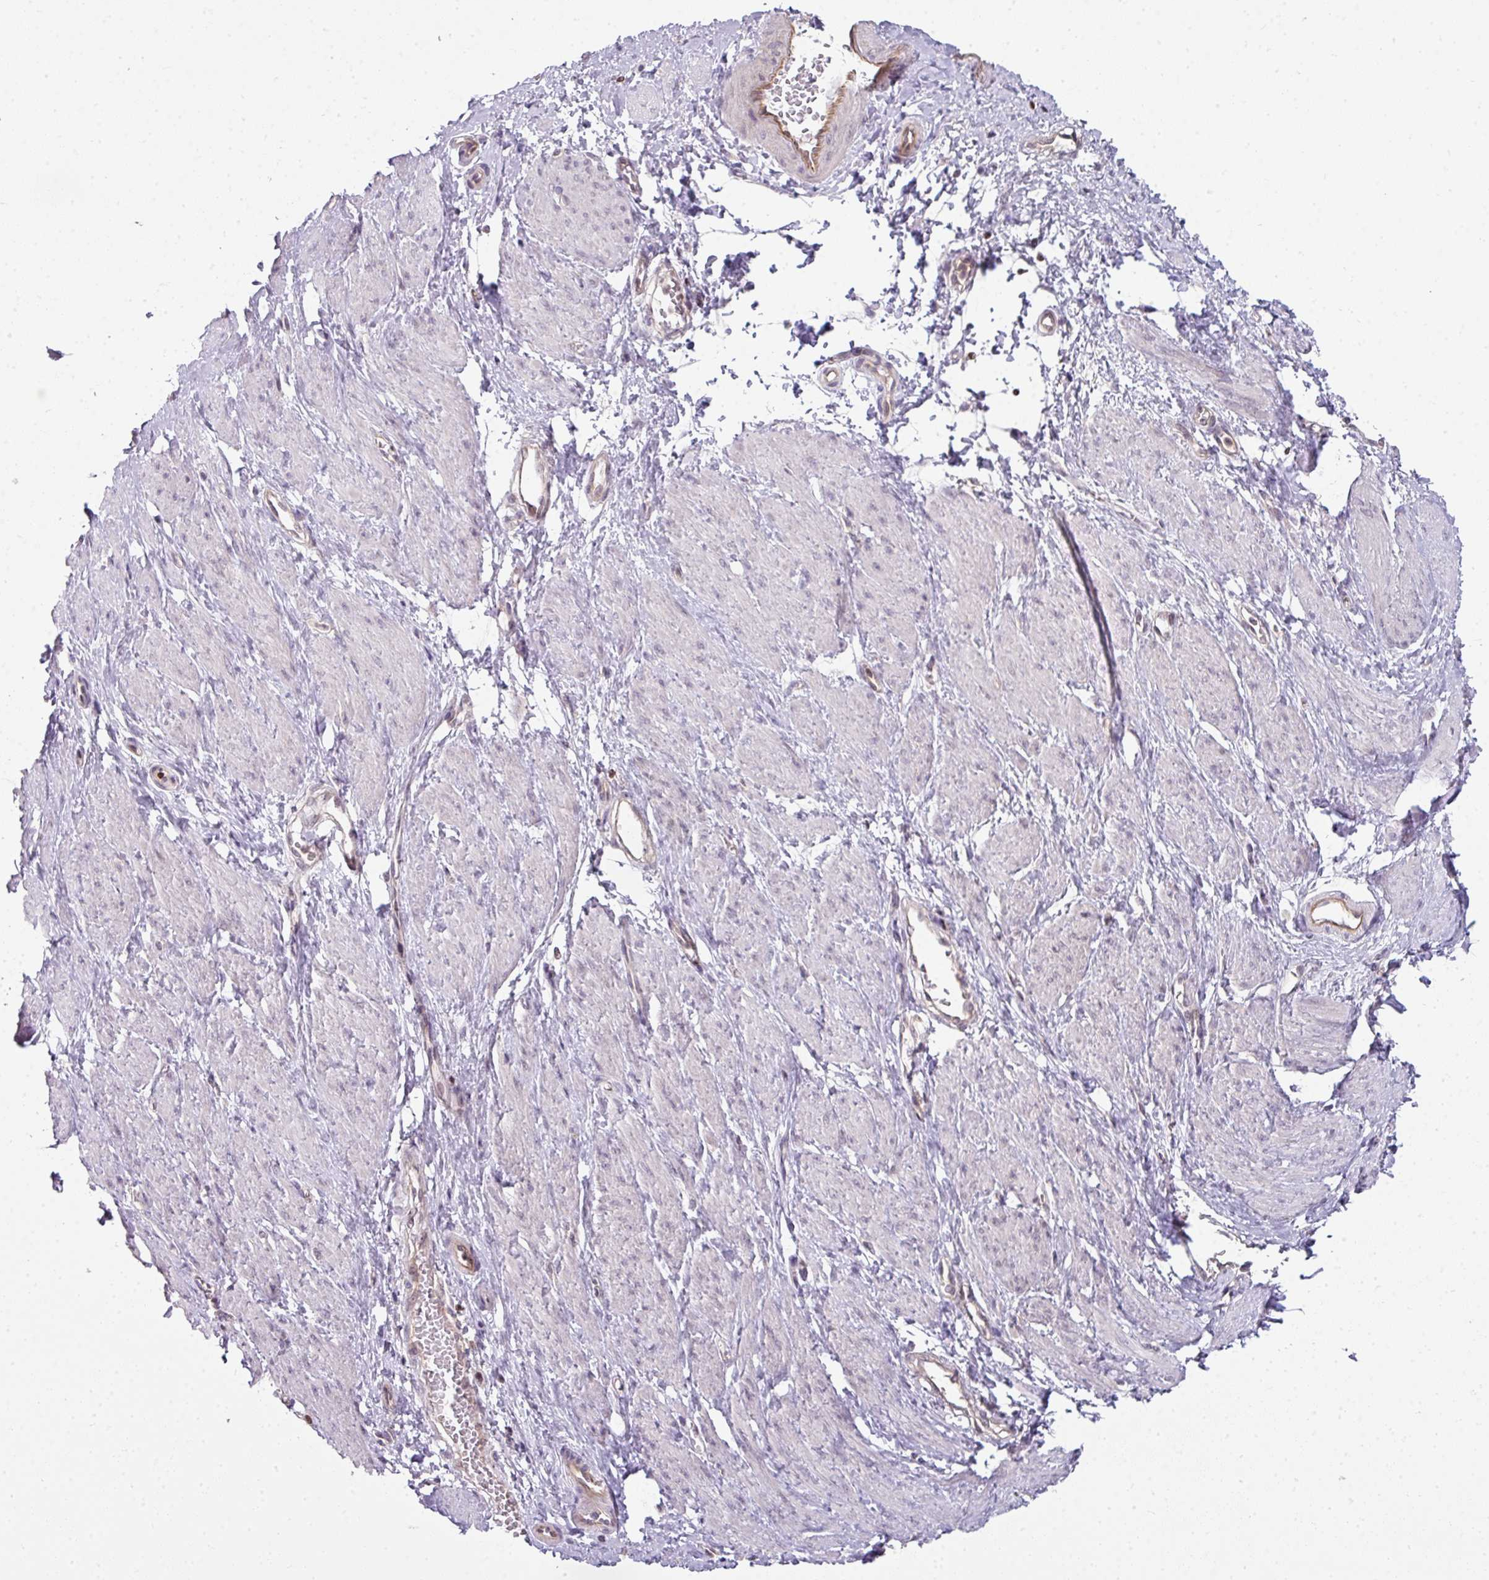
{"staining": {"intensity": "negative", "quantity": "none", "location": "none"}, "tissue": "smooth muscle", "cell_type": "Smooth muscle cells", "image_type": "normal", "snomed": [{"axis": "morphology", "description": "Normal tissue, NOS"}, {"axis": "topography", "description": "Smooth muscle"}, {"axis": "topography", "description": "Uterus"}], "caption": "Smooth muscle was stained to show a protein in brown. There is no significant positivity in smooth muscle cells. The staining is performed using DAB brown chromogen with nuclei counter-stained in using hematoxylin.", "gene": "STAT5A", "patient": {"sex": "female", "age": 39}}